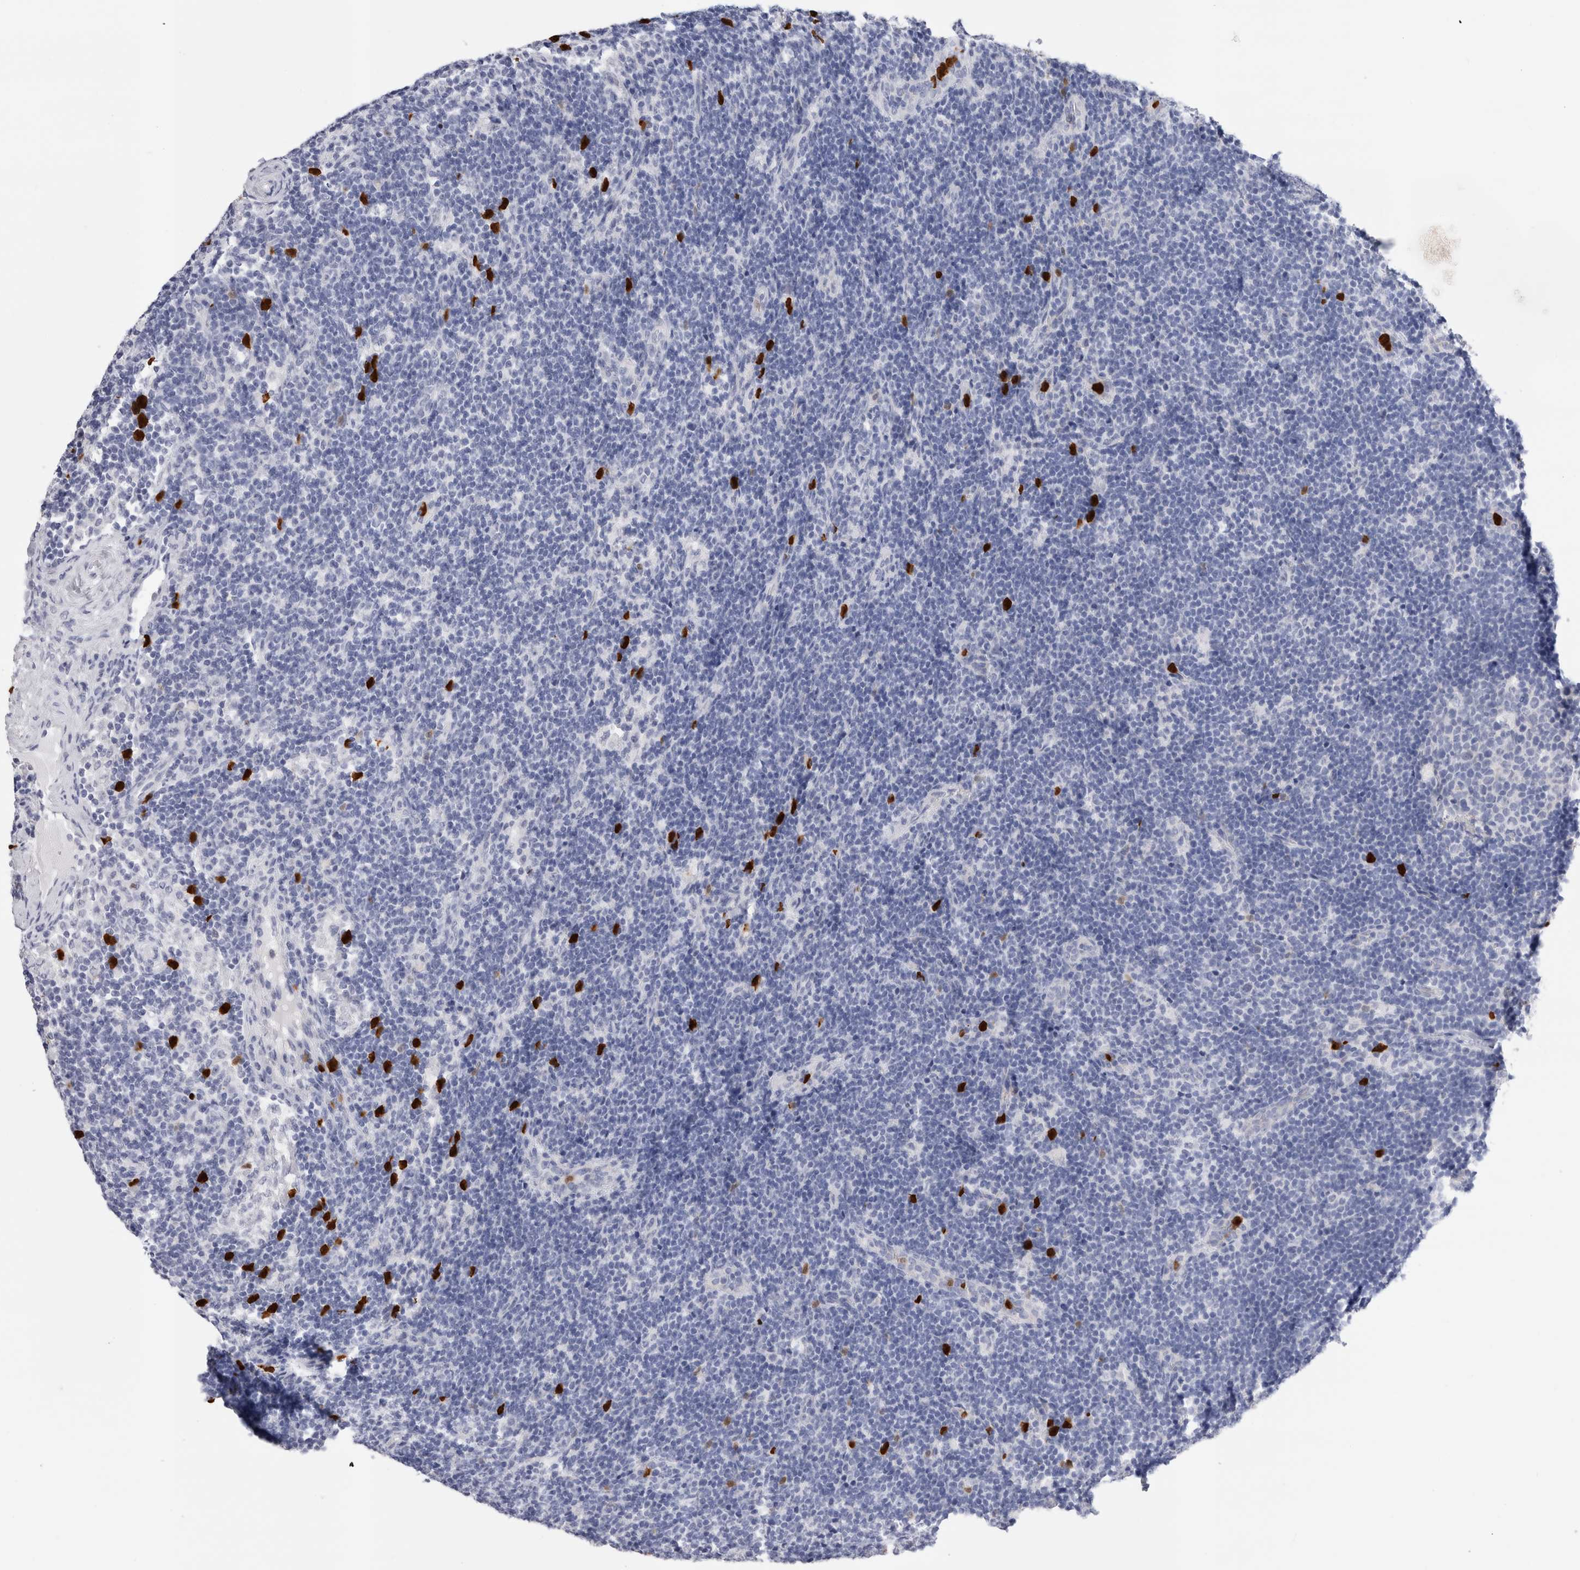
{"staining": {"intensity": "negative", "quantity": "none", "location": "none"}, "tissue": "lymph node", "cell_type": "Germinal center cells", "image_type": "normal", "snomed": [{"axis": "morphology", "description": "Normal tissue, NOS"}, {"axis": "topography", "description": "Lymph node"}], "caption": "Germinal center cells are negative for protein expression in benign human lymph node. (DAB (3,3'-diaminobenzidine) IHC visualized using brightfield microscopy, high magnification).", "gene": "SLC10A5", "patient": {"sex": "female", "age": 22}}